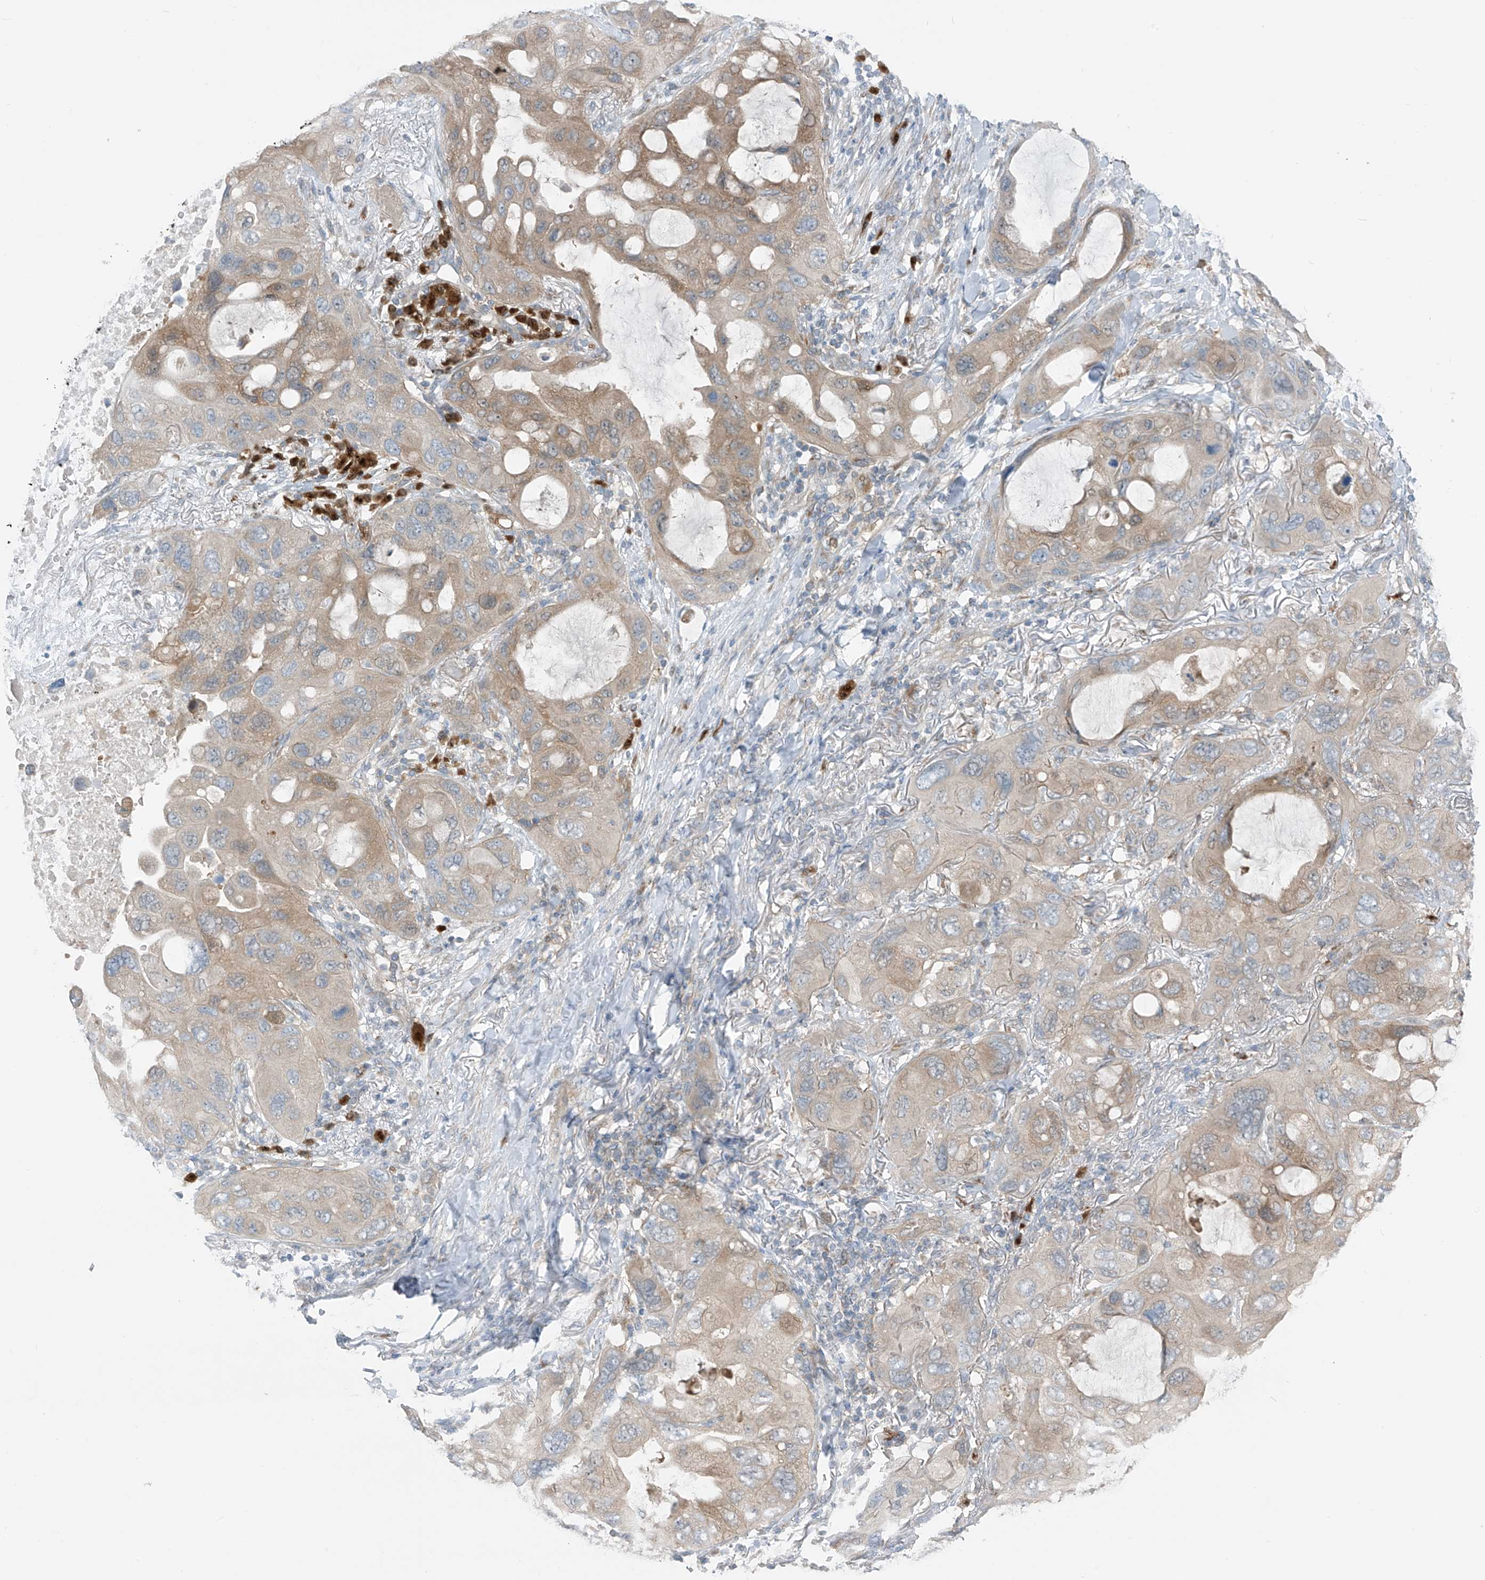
{"staining": {"intensity": "moderate", "quantity": "<25%", "location": "cytoplasmic/membranous"}, "tissue": "lung cancer", "cell_type": "Tumor cells", "image_type": "cancer", "snomed": [{"axis": "morphology", "description": "Squamous cell carcinoma, NOS"}, {"axis": "topography", "description": "Lung"}], "caption": "Protein positivity by IHC shows moderate cytoplasmic/membranous staining in about <25% of tumor cells in lung squamous cell carcinoma.", "gene": "SLC12A6", "patient": {"sex": "female", "age": 73}}